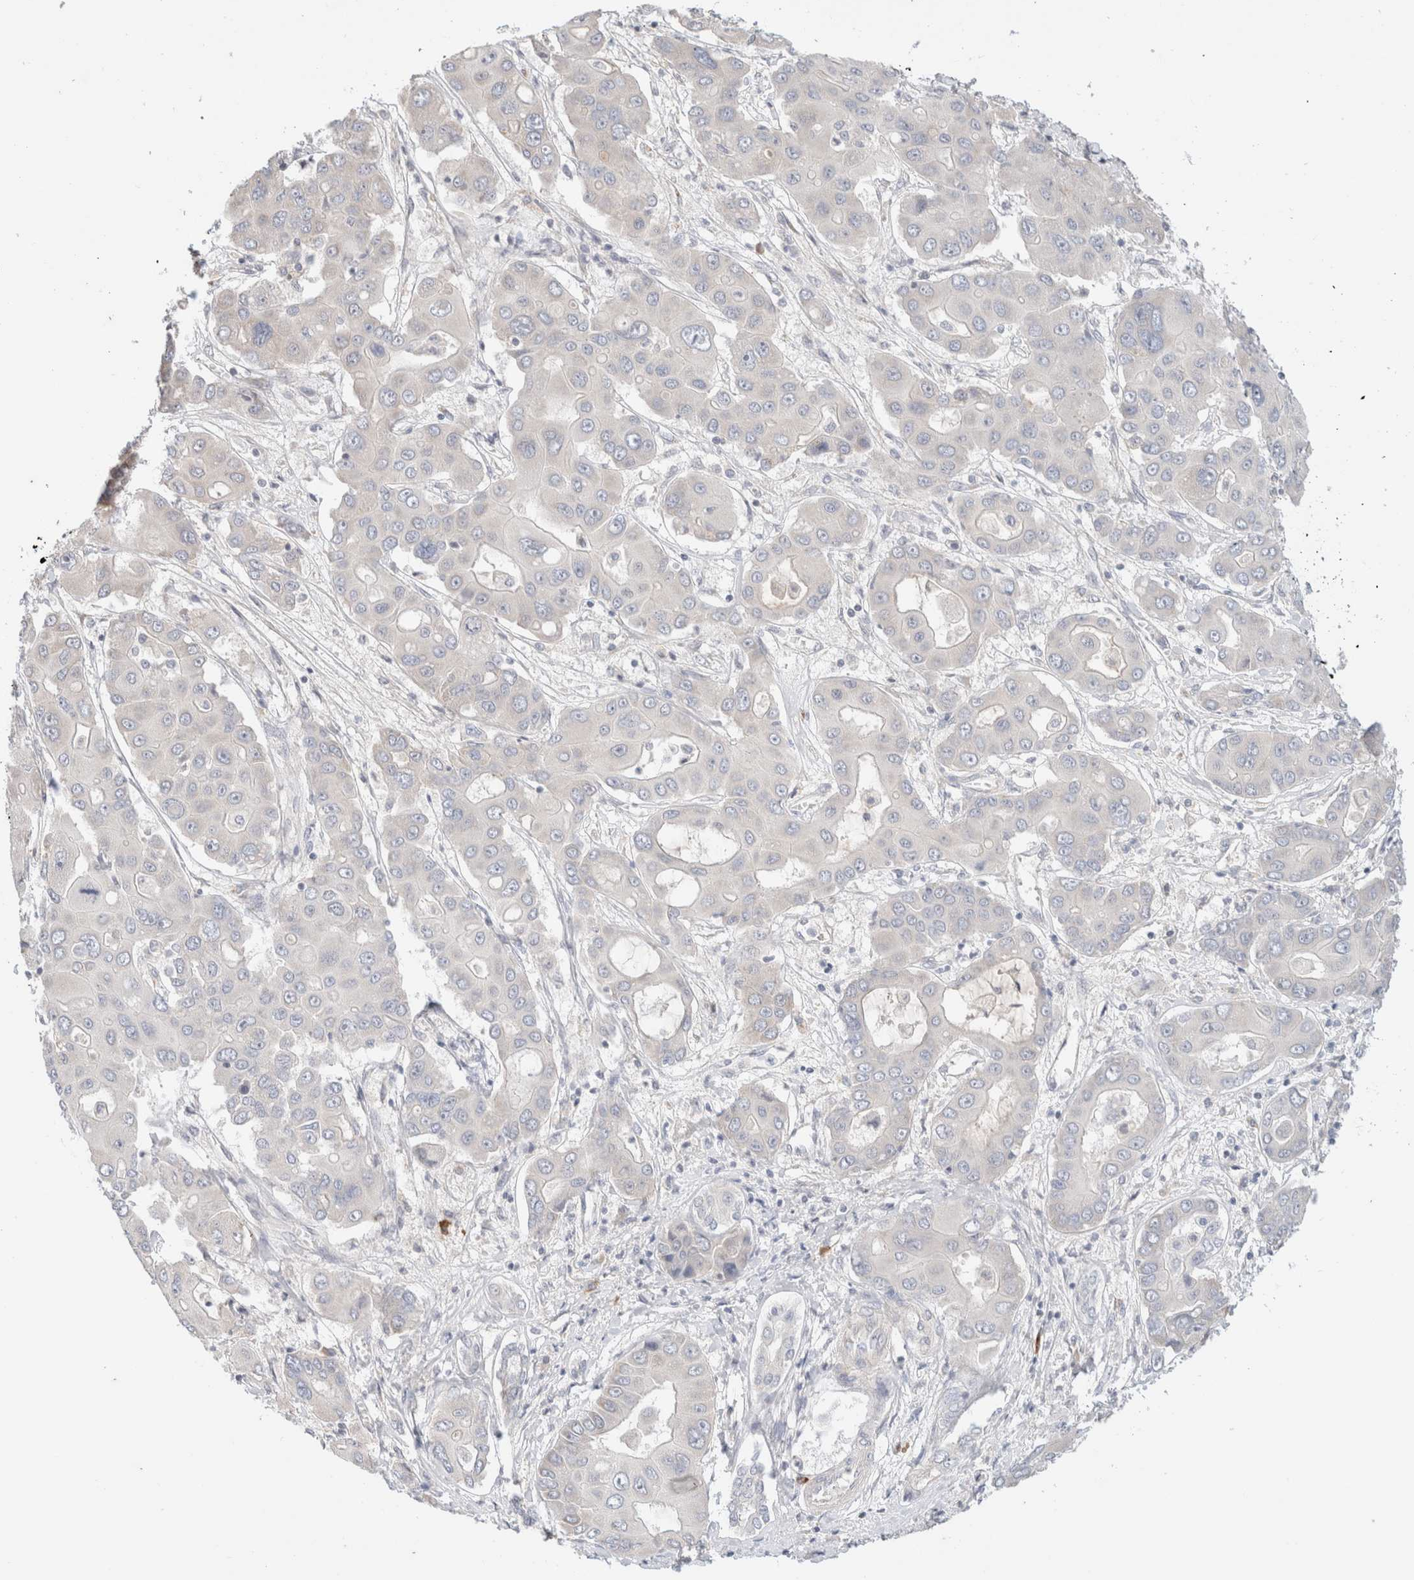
{"staining": {"intensity": "negative", "quantity": "none", "location": "none"}, "tissue": "liver cancer", "cell_type": "Tumor cells", "image_type": "cancer", "snomed": [{"axis": "morphology", "description": "Cholangiocarcinoma"}, {"axis": "topography", "description": "Liver"}], "caption": "Immunohistochemistry micrograph of human liver cancer (cholangiocarcinoma) stained for a protein (brown), which reveals no staining in tumor cells.", "gene": "SPRTN", "patient": {"sex": "male", "age": 67}}